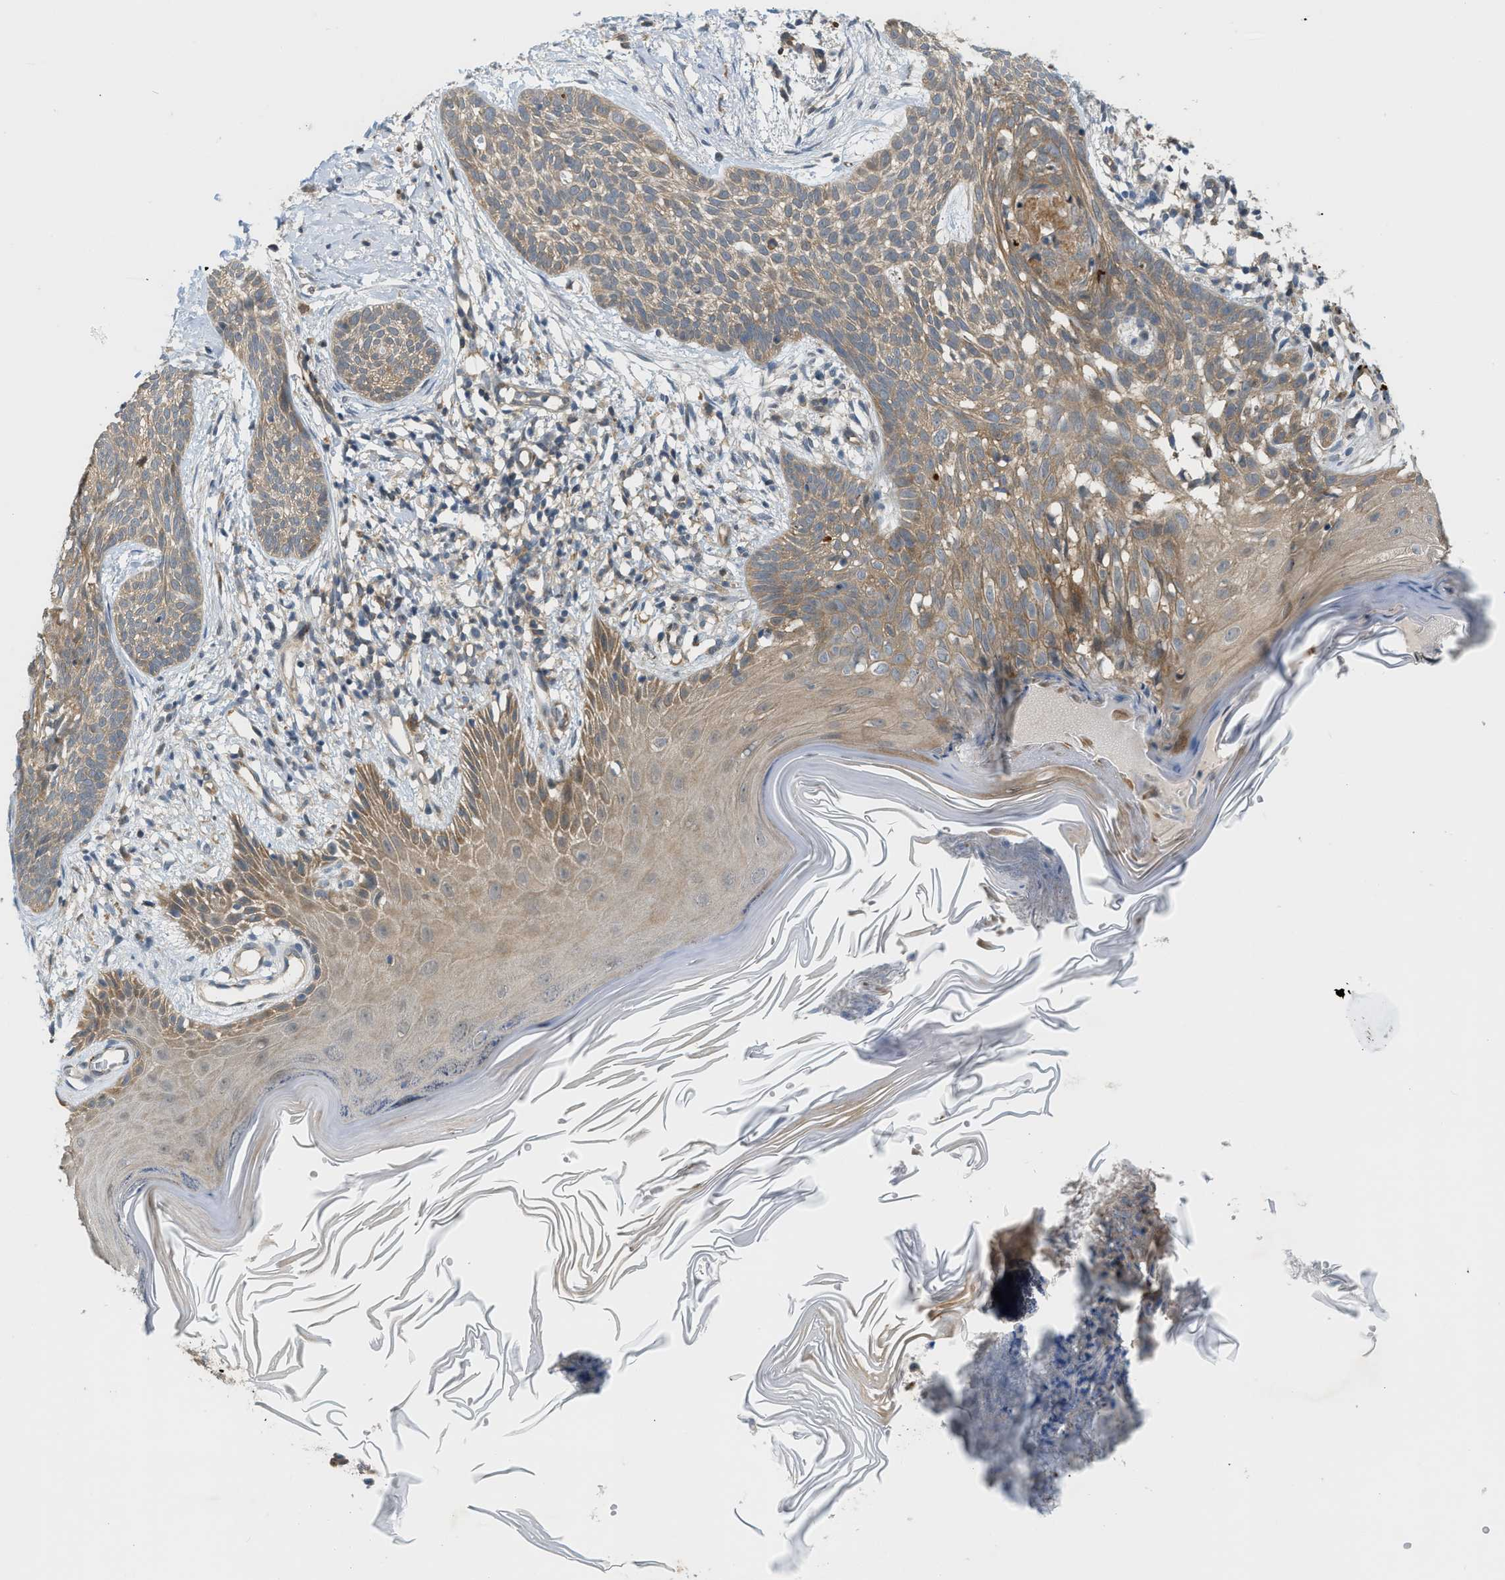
{"staining": {"intensity": "weak", "quantity": ">75%", "location": "cytoplasmic/membranous"}, "tissue": "skin cancer", "cell_type": "Tumor cells", "image_type": "cancer", "snomed": [{"axis": "morphology", "description": "Basal cell carcinoma"}, {"axis": "topography", "description": "Skin"}], "caption": "Skin cancer was stained to show a protein in brown. There is low levels of weak cytoplasmic/membranous staining in about >75% of tumor cells.", "gene": "PDCL3", "patient": {"sex": "female", "age": 59}}